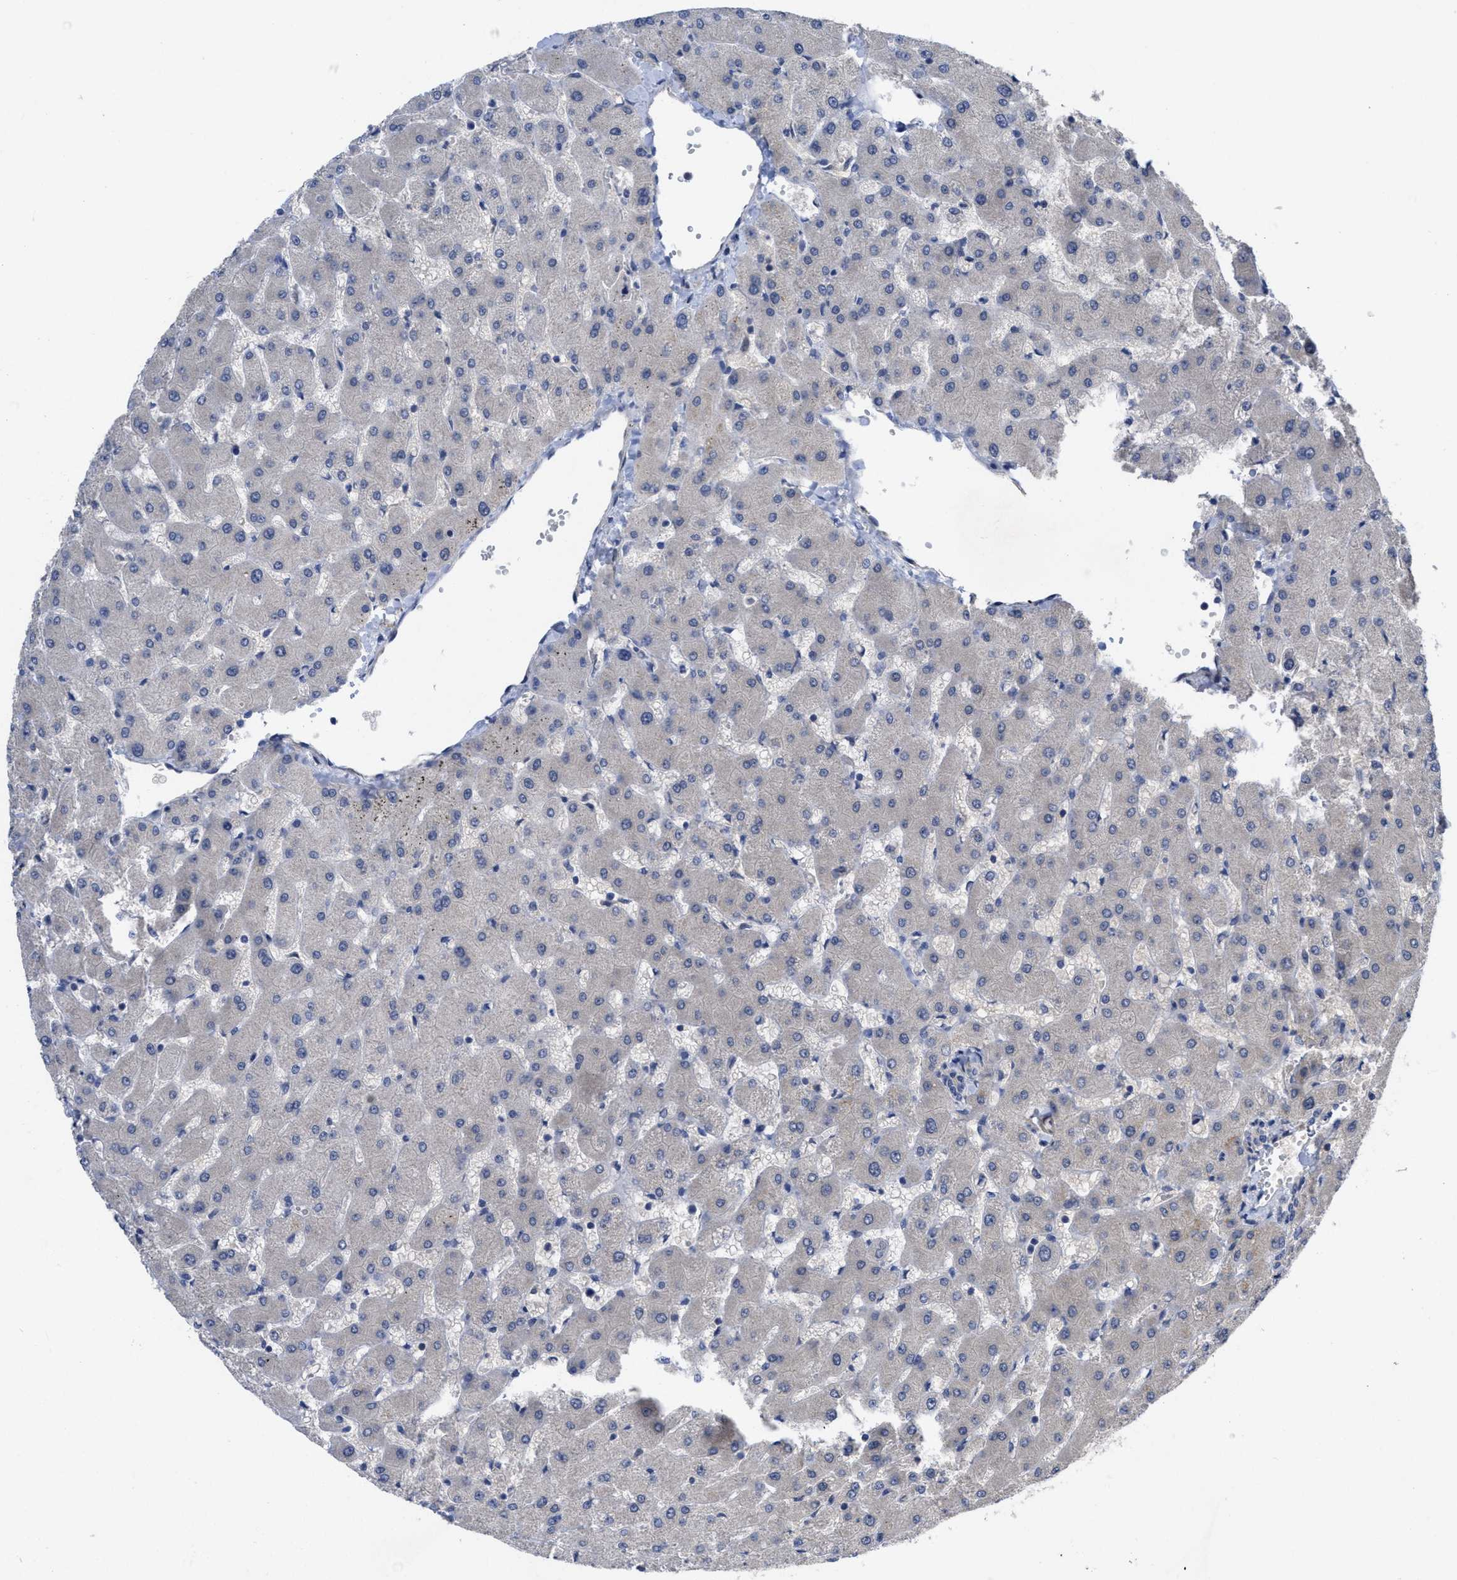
{"staining": {"intensity": "negative", "quantity": "none", "location": "none"}, "tissue": "liver", "cell_type": "Cholangiocytes", "image_type": "normal", "snomed": [{"axis": "morphology", "description": "Normal tissue, NOS"}, {"axis": "topography", "description": "Liver"}], "caption": "IHC image of benign liver: human liver stained with DAB (3,3'-diaminobenzidine) reveals no significant protein positivity in cholangiocytes. Brightfield microscopy of immunohistochemistry (IHC) stained with DAB (3,3'-diaminobenzidine) (brown) and hematoxylin (blue), captured at high magnification.", "gene": "ARHGEF26", "patient": {"sex": "female", "age": 63}}